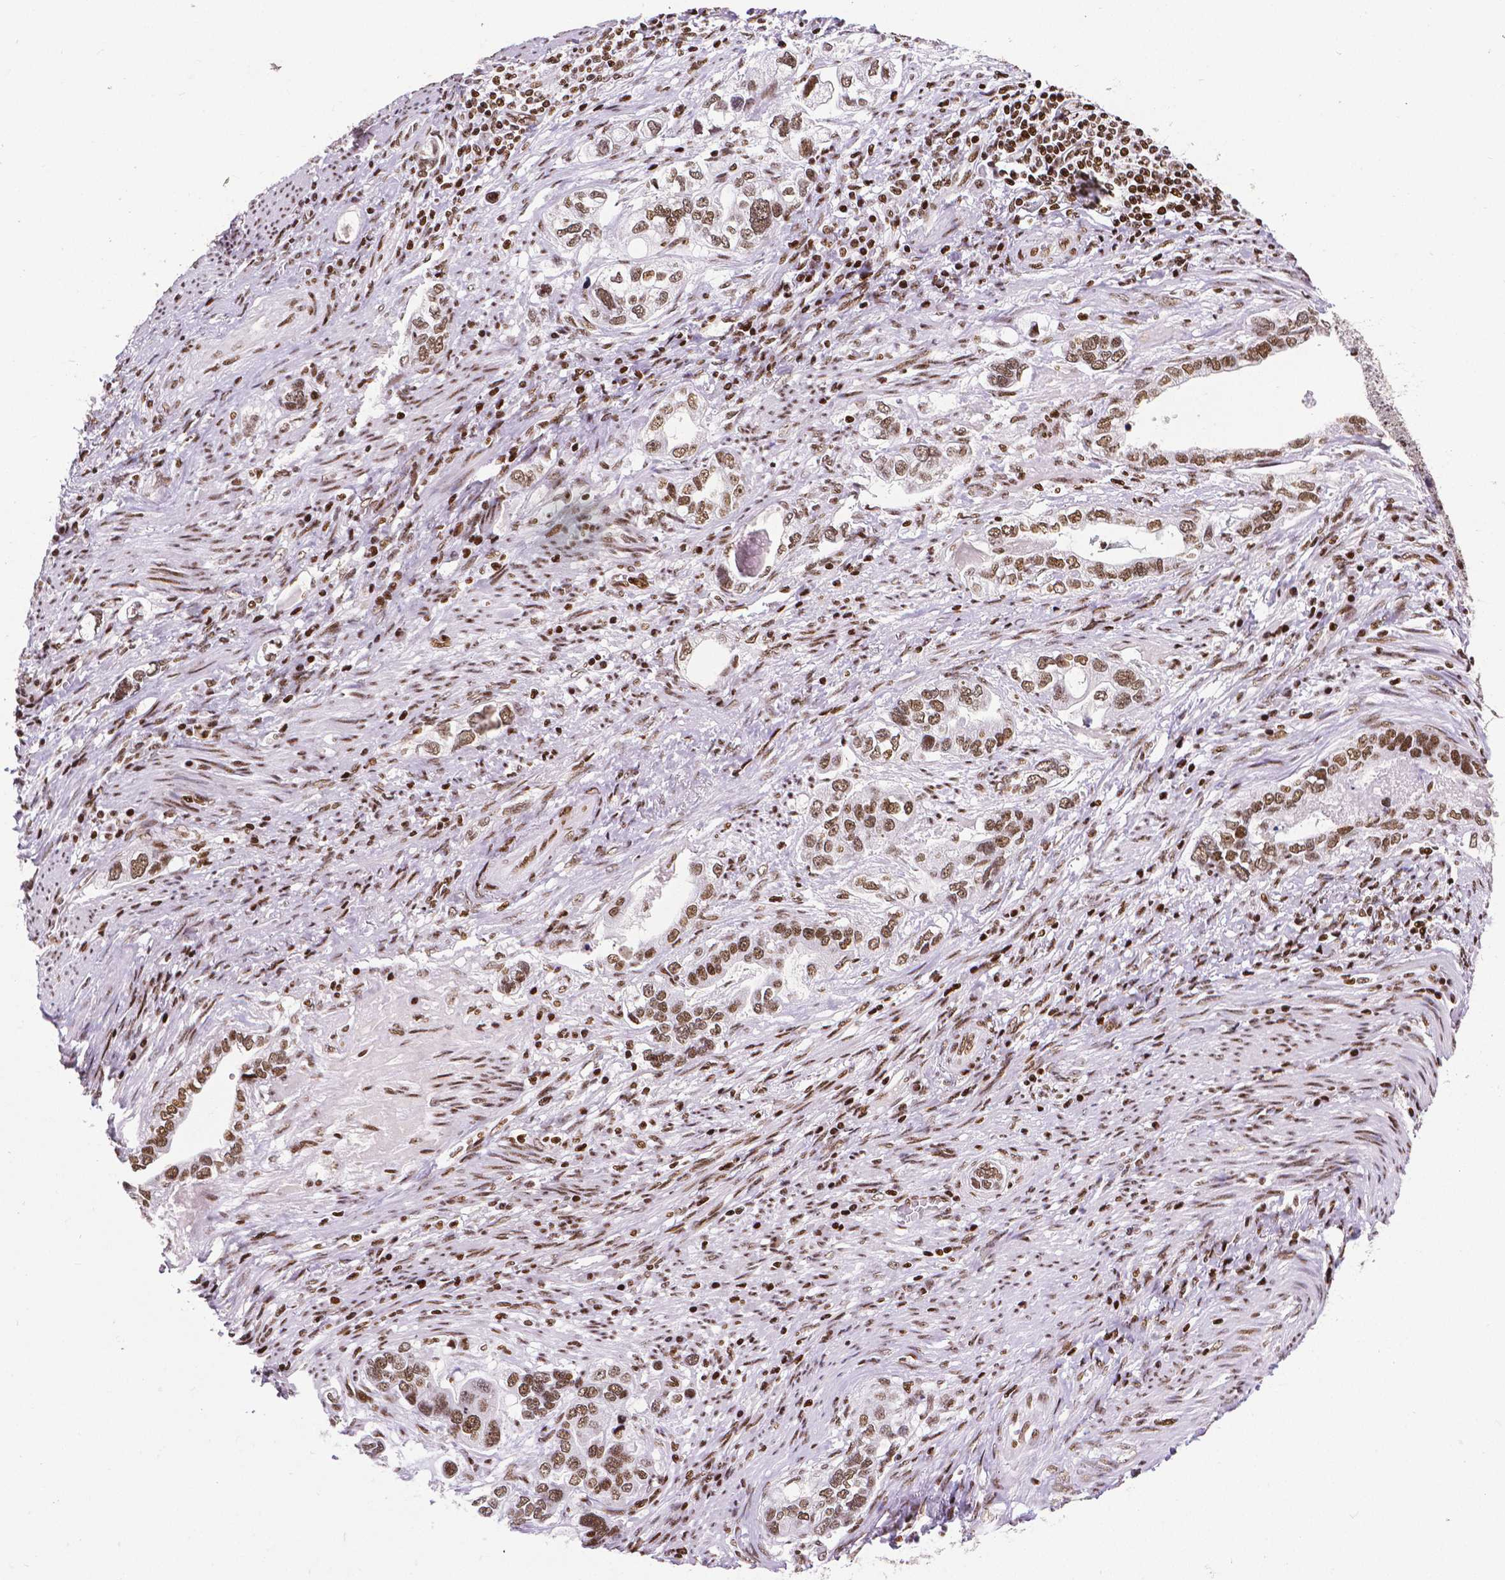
{"staining": {"intensity": "moderate", "quantity": ">75%", "location": "nuclear"}, "tissue": "stomach cancer", "cell_type": "Tumor cells", "image_type": "cancer", "snomed": [{"axis": "morphology", "description": "Adenocarcinoma, NOS"}, {"axis": "topography", "description": "Stomach, lower"}], "caption": "A brown stain labels moderate nuclear staining of a protein in human adenocarcinoma (stomach) tumor cells.", "gene": "CTCF", "patient": {"sex": "female", "age": 93}}